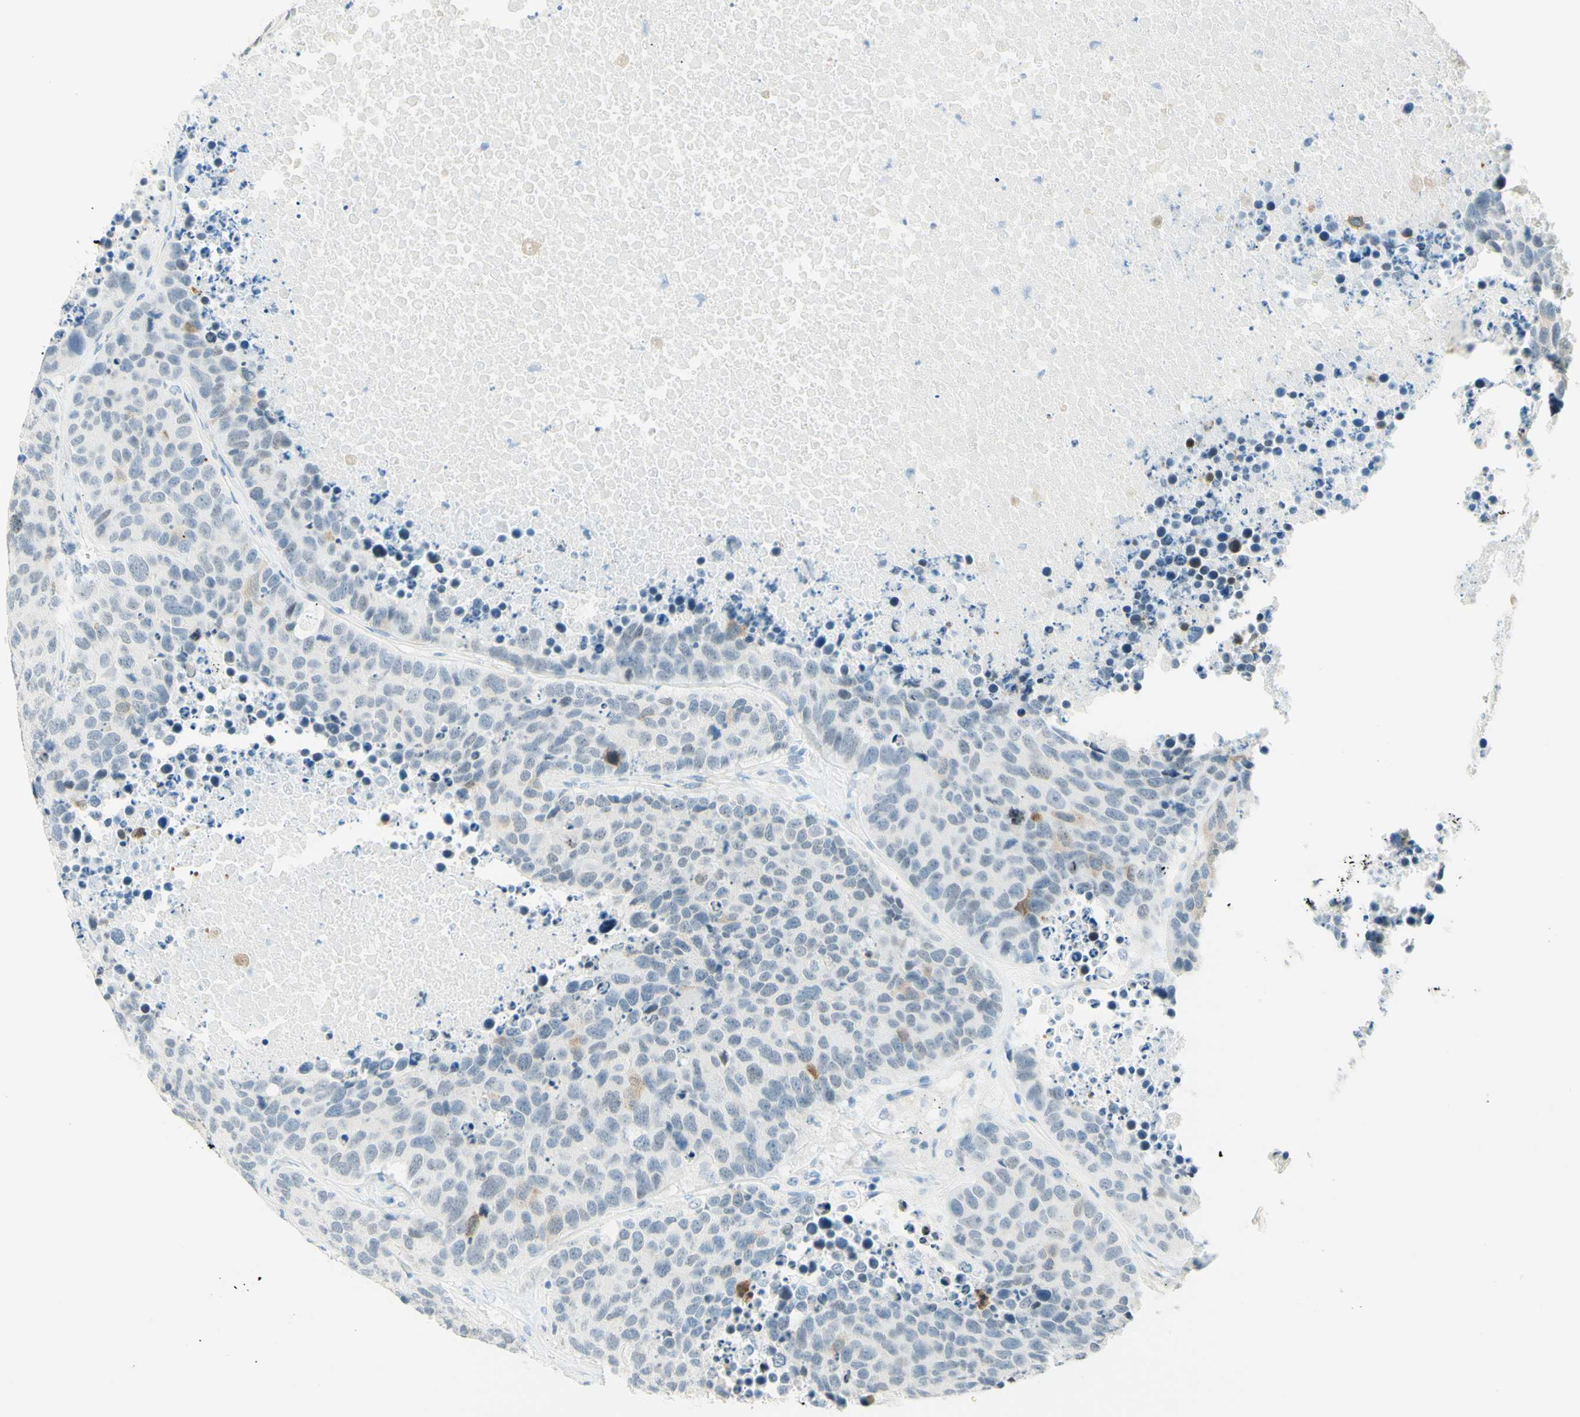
{"staining": {"intensity": "weak", "quantity": "<25%", "location": "cytoplasmic/membranous"}, "tissue": "carcinoid", "cell_type": "Tumor cells", "image_type": "cancer", "snomed": [{"axis": "morphology", "description": "Carcinoid, malignant, NOS"}, {"axis": "topography", "description": "Lung"}], "caption": "High power microscopy photomicrograph of an immunohistochemistry (IHC) image of carcinoid, revealing no significant positivity in tumor cells.", "gene": "TMEM132D", "patient": {"sex": "male", "age": 60}}